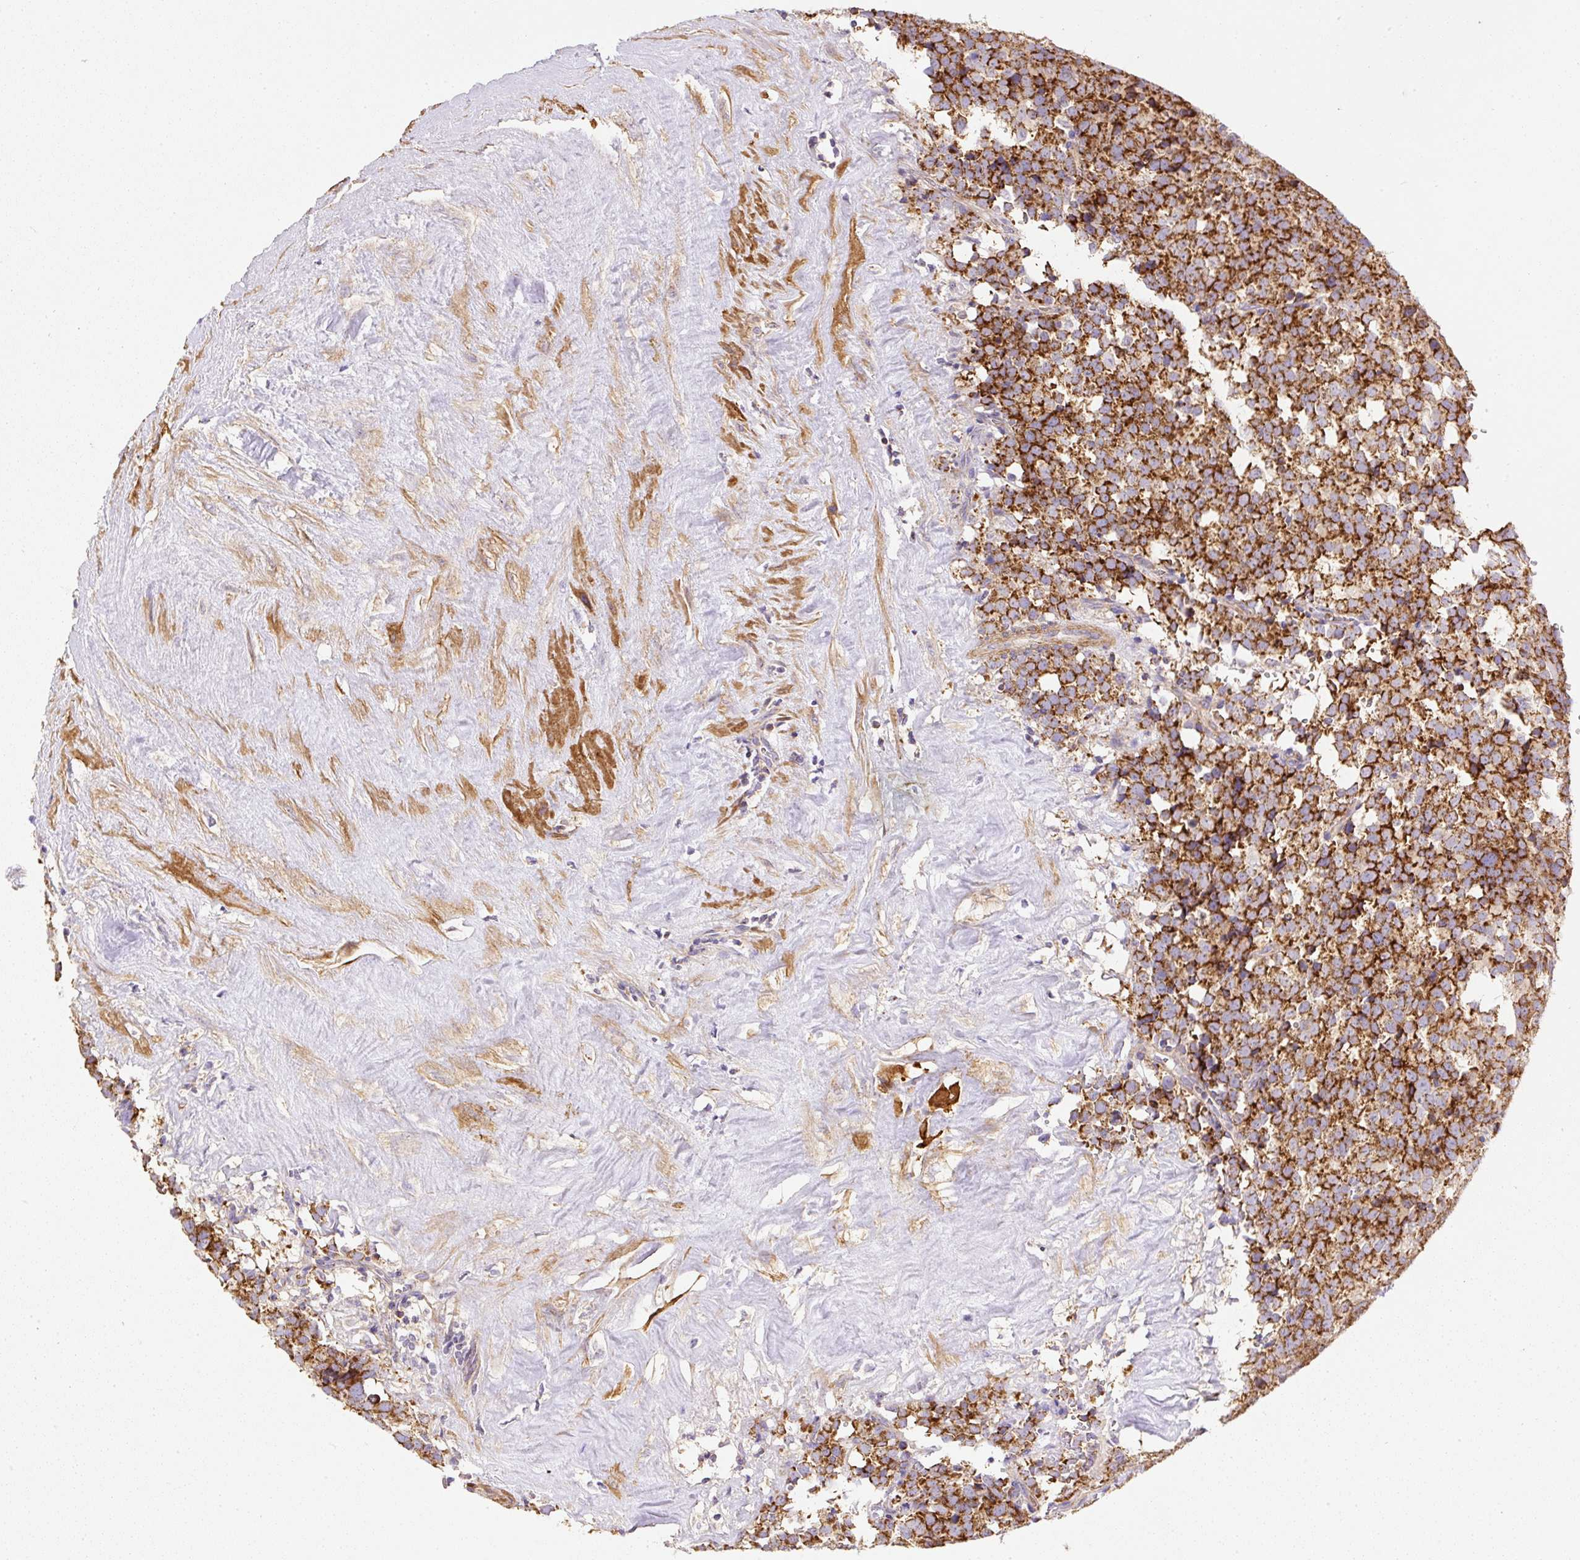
{"staining": {"intensity": "strong", "quantity": ">75%", "location": "cytoplasmic/membranous"}, "tissue": "testis cancer", "cell_type": "Tumor cells", "image_type": "cancer", "snomed": [{"axis": "morphology", "description": "Seminoma, NOS"}, {"axis": "topography", "description": "Testis"}], "caption": "Immunohistochemical staining of testis seminoma exhibits strong cytoplasmic/membranous protein expression in about >75% of tumor cells.", "gene": "NDUFAF2", "patient": {"sex": "male", "age": 71}}